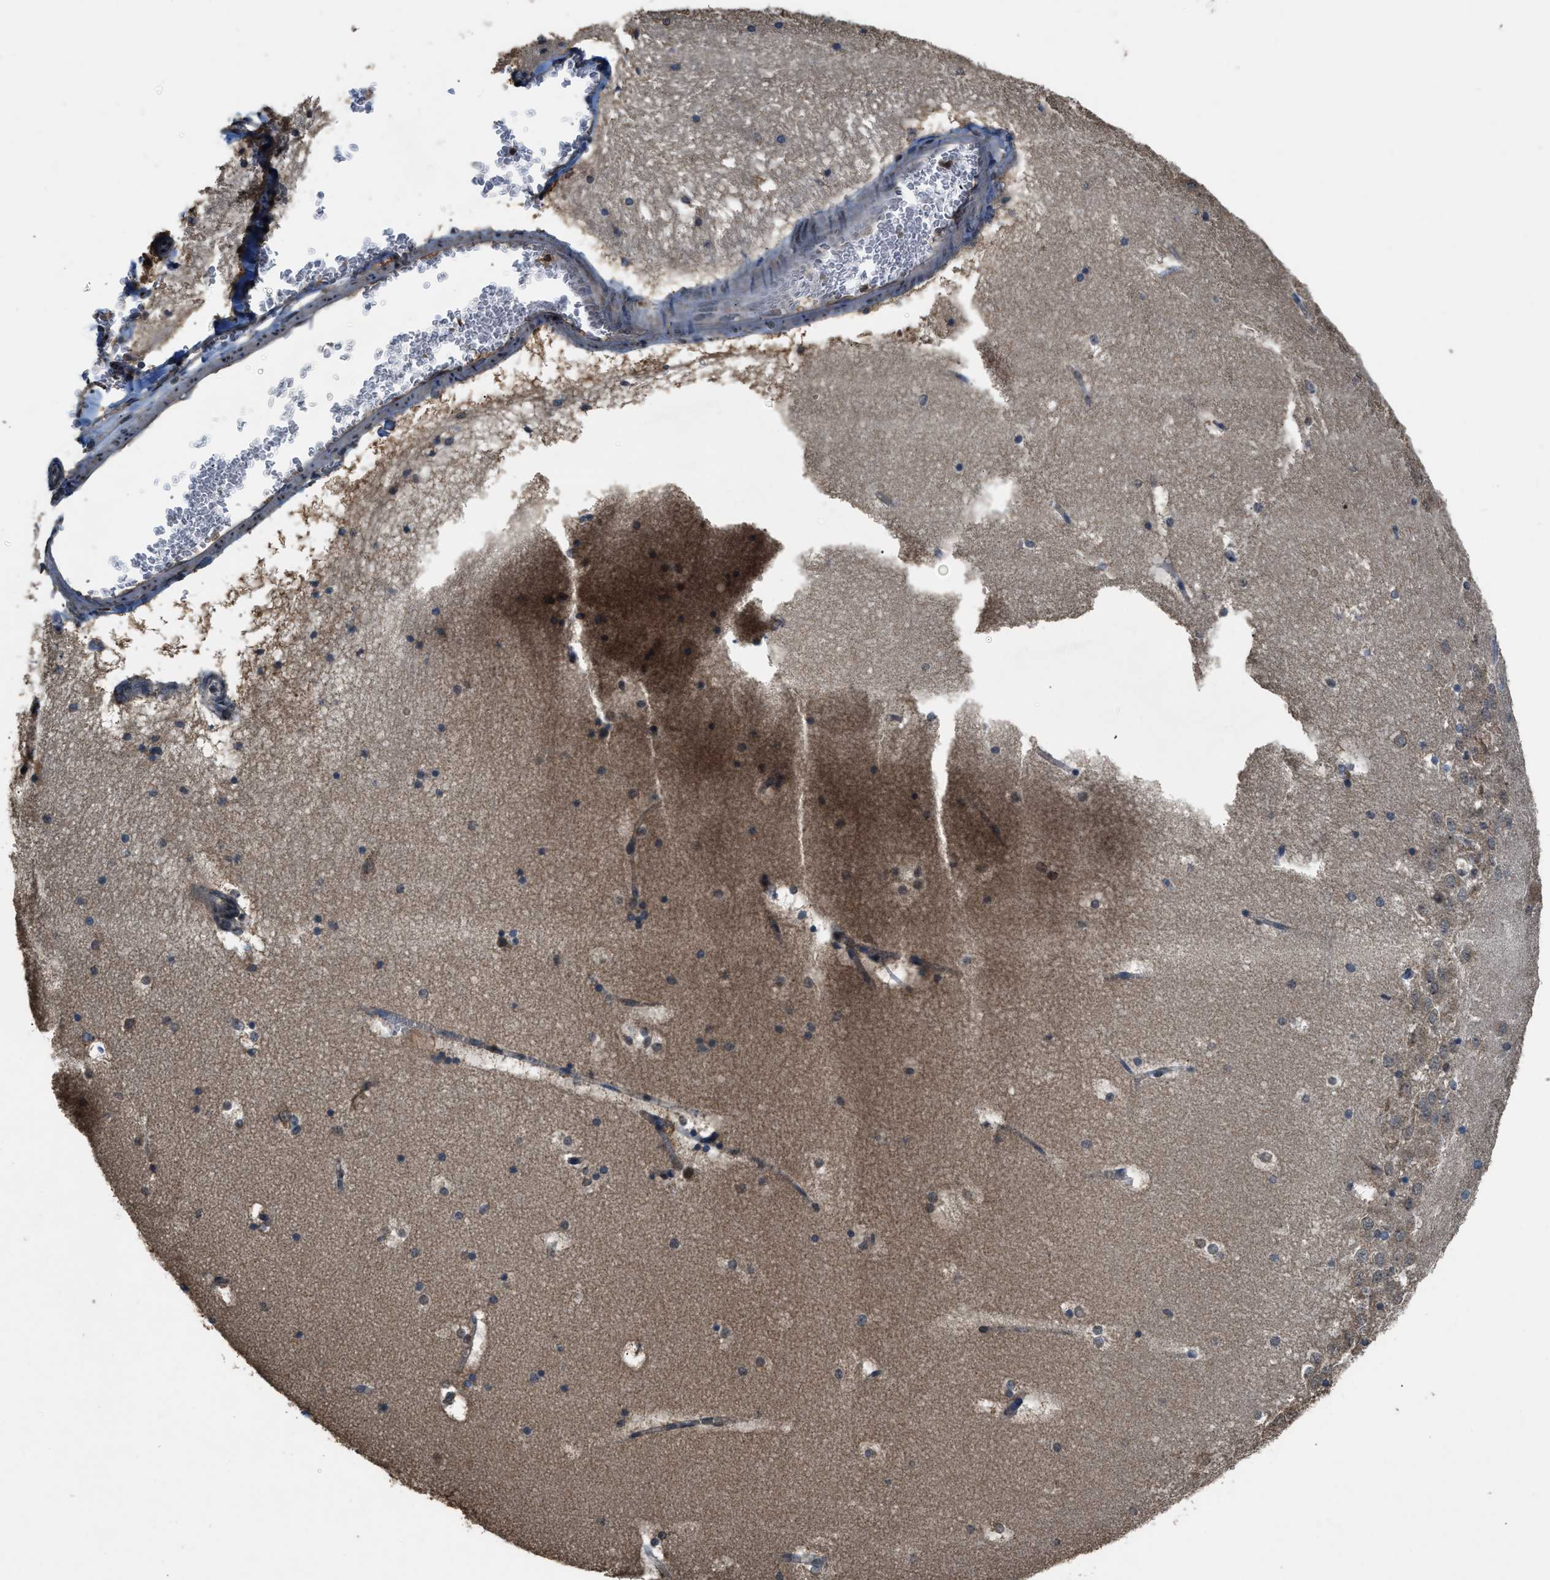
{"staining": {"intensity": "weak", "quantity": "25%-75%", "location": "cytoplasmic/membranous"}, "tissue": "hippocampus", "cell_type": "Glial cells", "image_type": "normal", "snomed": [{"axis": "morphology", "description": "Normal tissue, NOS"}, {"axis": "topography", "description": "Hippocampus"}], "caption": "The image reveals immunohistochemical staining of unremarkable hippocampus. There is weak cytoplasmic/membranous expression is identified in approximately 25%-75% of glial cells.", "gene": "DENND6B", "patient": {"sex": "male", "age": 45}}